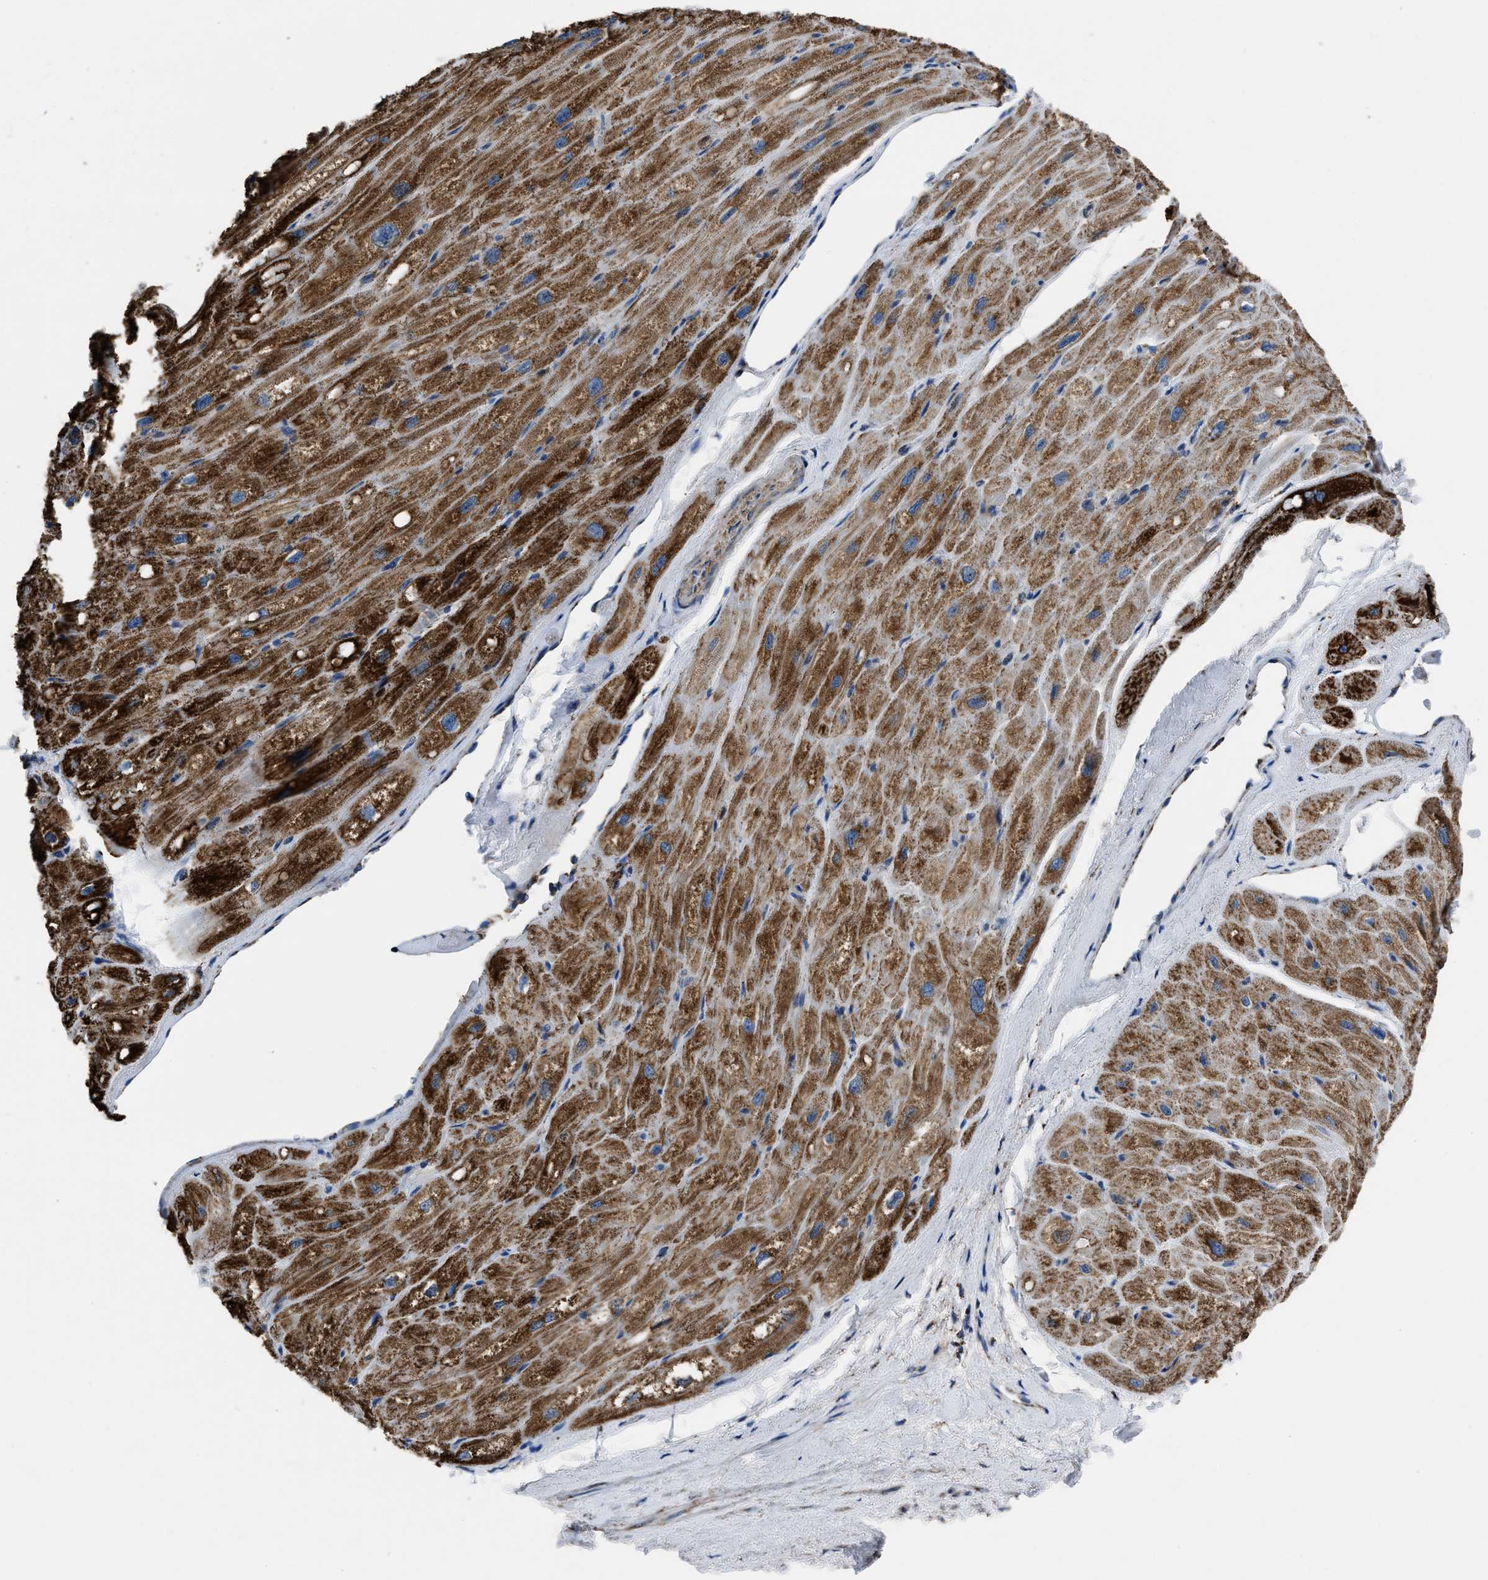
{"staining": {"intensity": "strong", "quantity": ">75%", "location": "cytoplasmic/membranous"}, "tissue": "heart muscle", "cell_type": "Cardiomyocytes", "image_type": "normal", "snomed": [{"axis": "morphology", "description": "Normal tissue, NOS"}, {"axis": "topography", "description": "Heart"}], "caption": "Heart muscle stained with immunohistochemistry (IHC) exhibits strong cytoplasmic/membranous staining in approximately >75% of cardiomyocytes.", "gene": "NSD3", "patient": {"sex": "male", "age": 49}}